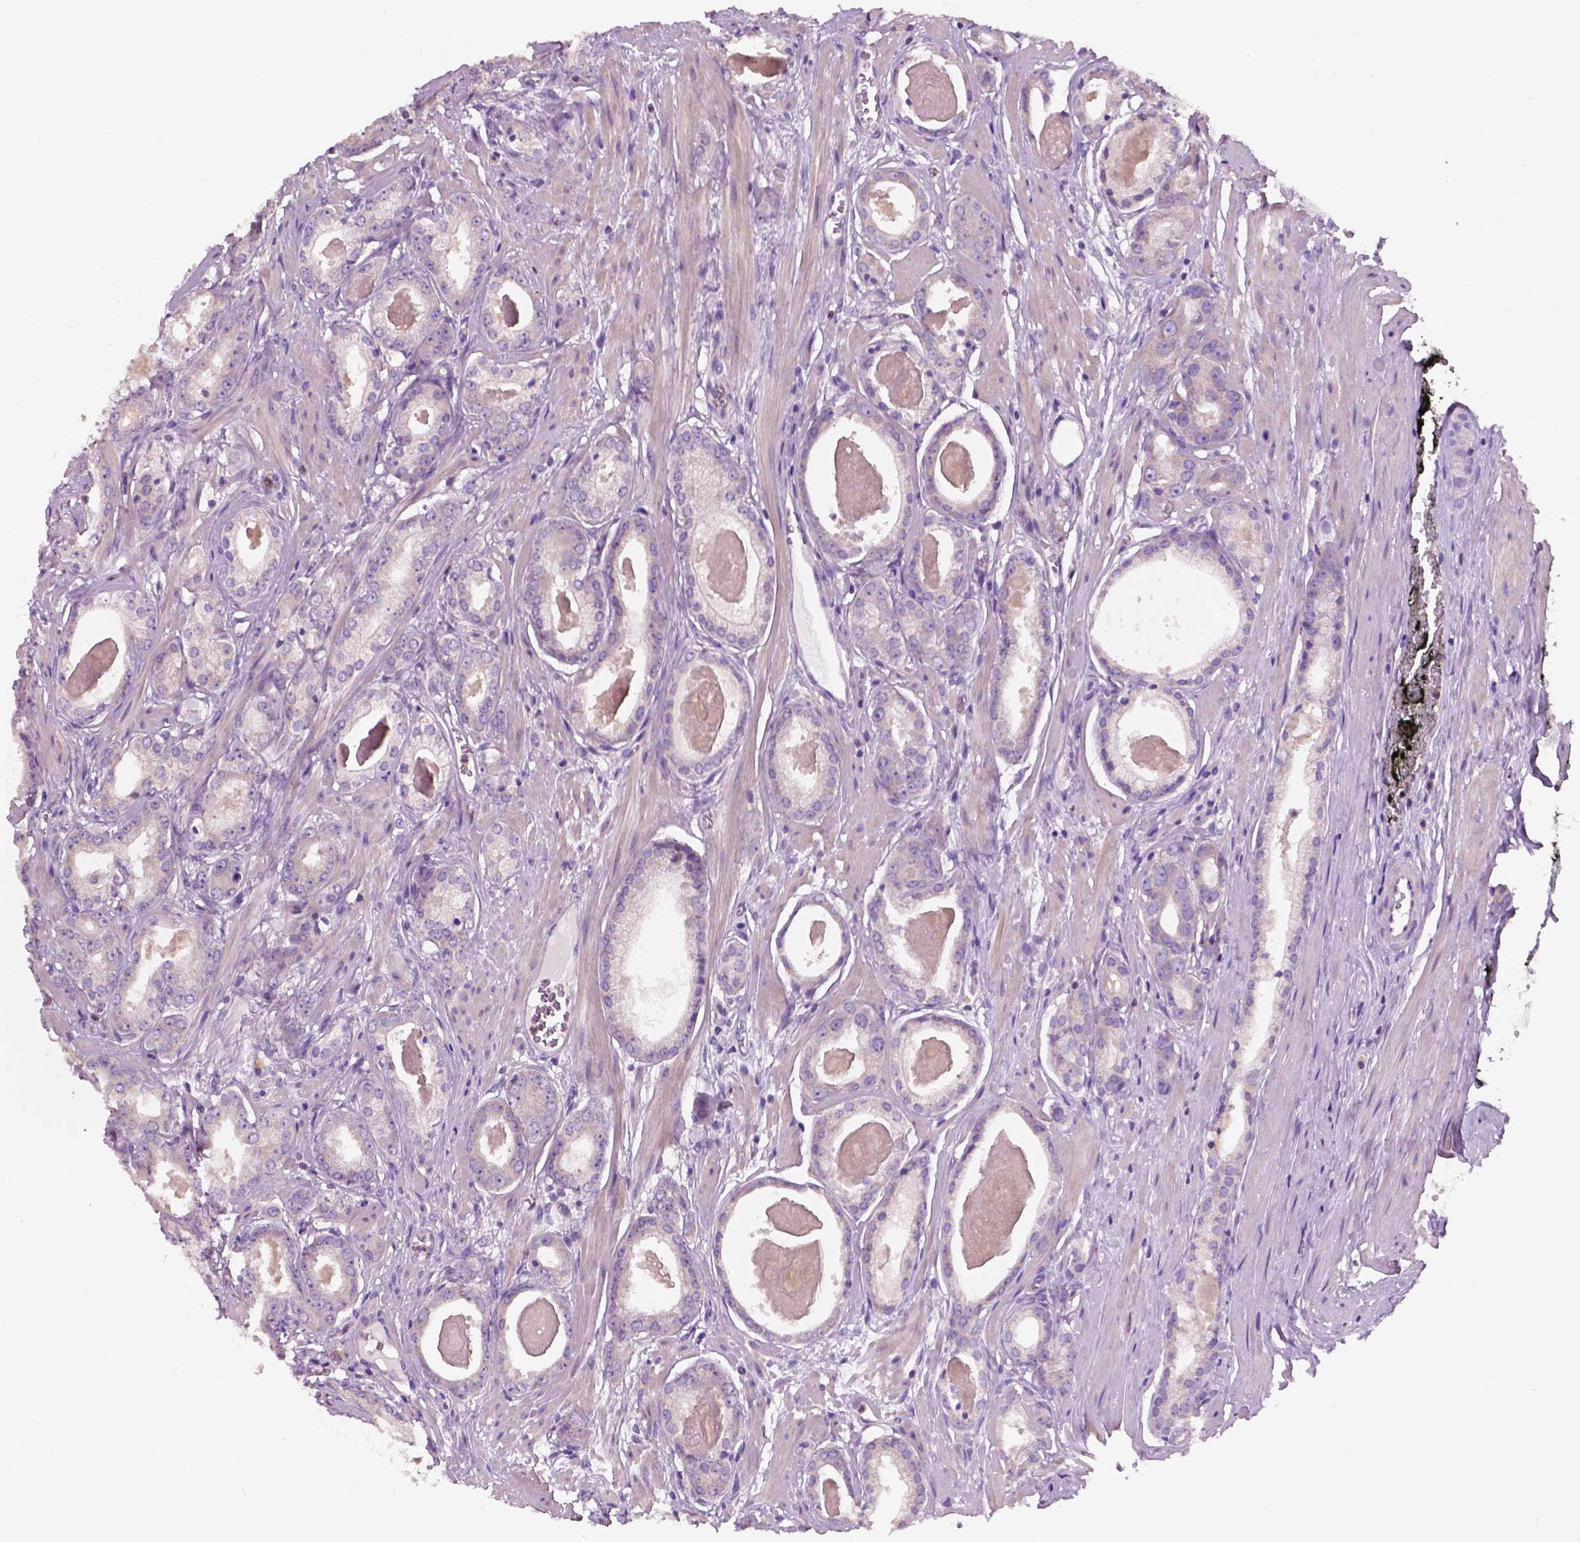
{"staining": {"intensity": "negative", "quantity": "none", "location": "none"}, "tissue": "prostate cancer", "cell_type": "Tumor cells", "image_type": "cancer", "snomed": [{"axis": "morphology", "description": "Adenocarcinoma, NOS"}, {"axis": "morphology", "description": "Adenocarcinoma, Low grade"}, {"axis": "topography", "description": "Prostate"}], "caption": "This is an IHC micrograph of prostate cancer (adenocarcinoma). There is no positivity in tumor cells.", "gene": "SEMA4A", "patient": {"sex": "male", "age": 64}}